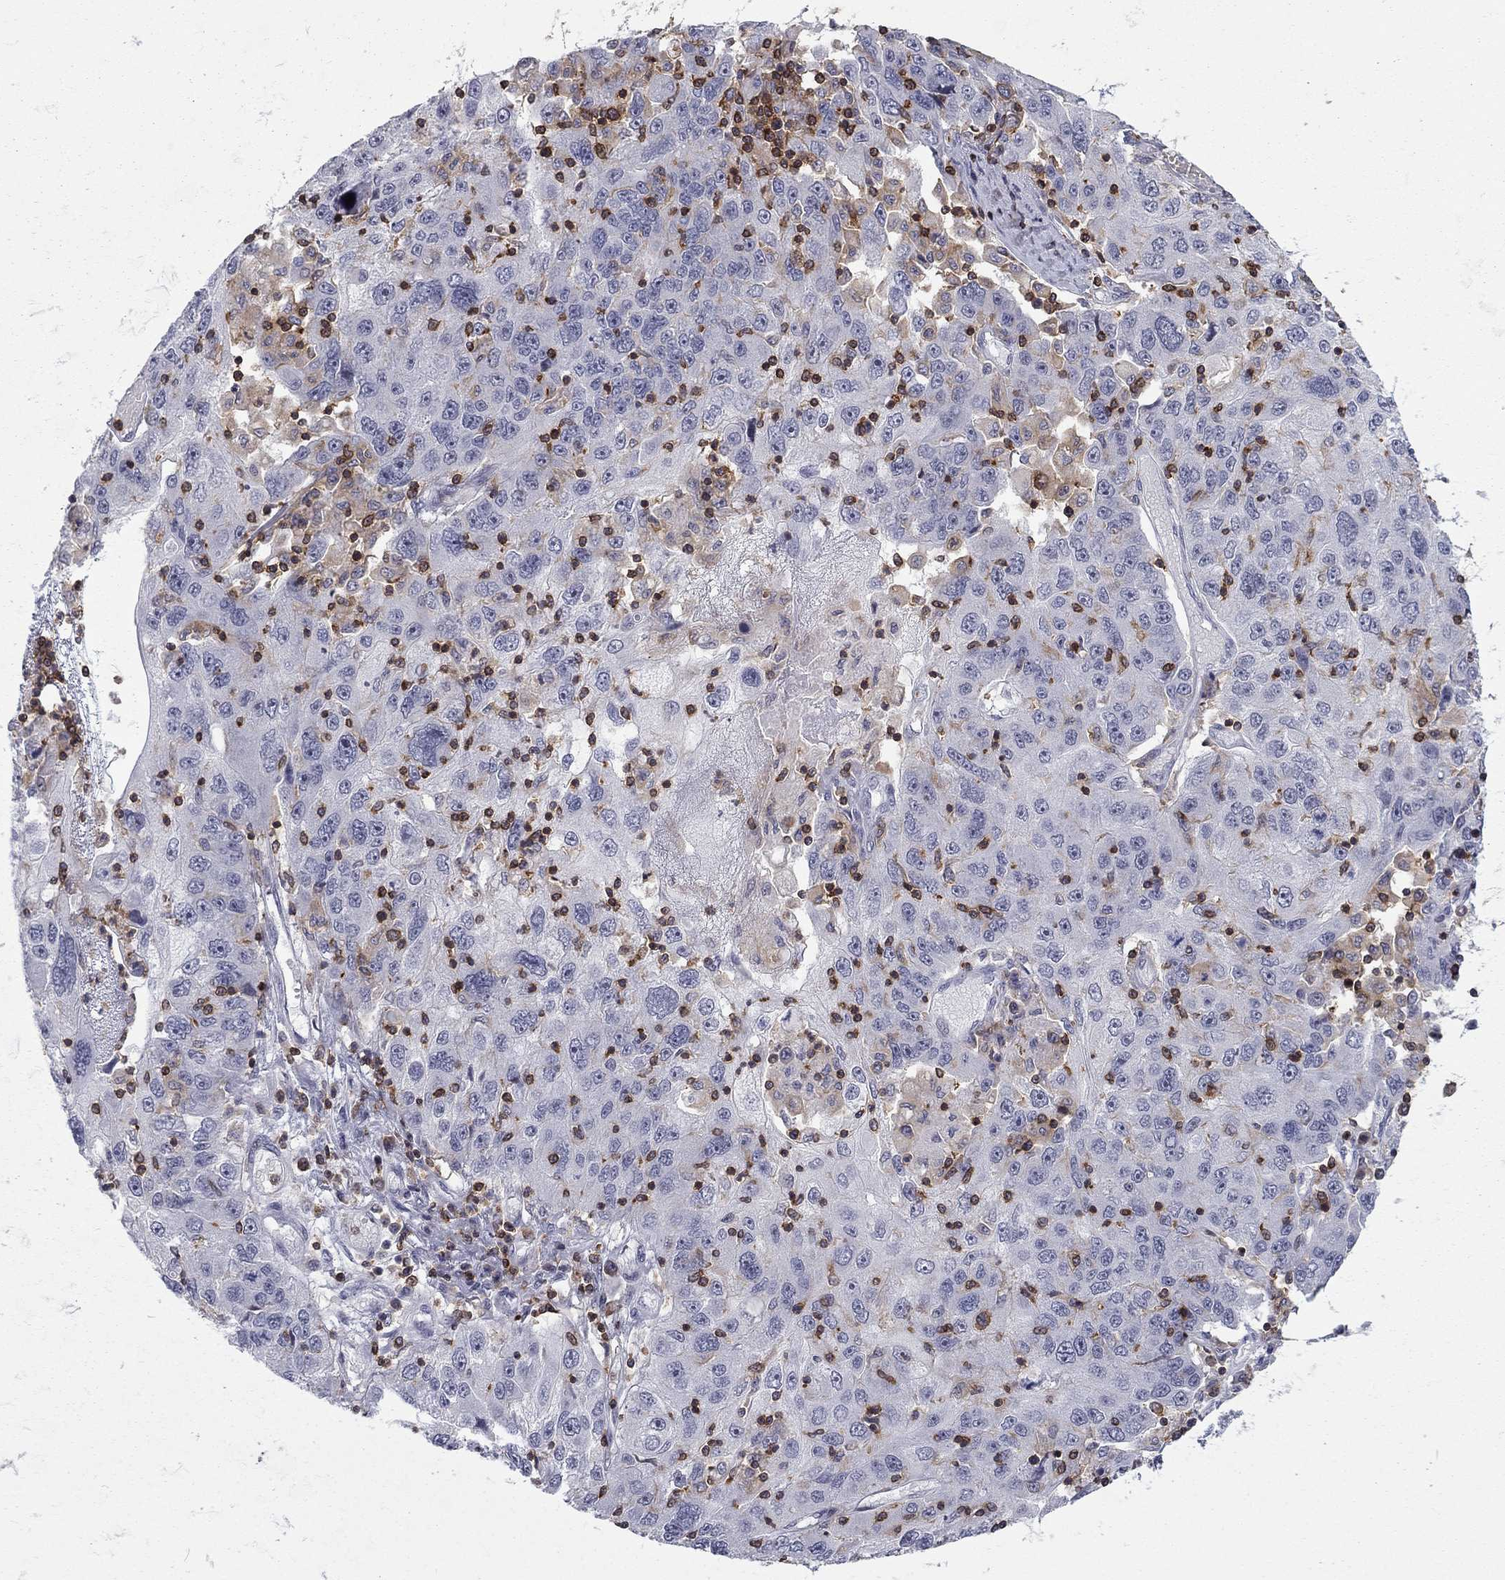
{"staining": {"intensity": "weak", "quantity": "<25%", "location": "cytoplasmic/membranous"}, "tissue": "stomach cancer", "cell_type": "Tumor cells", "image_type": "cancer", "snomed": [{"axis": "morphology", "description": "Adenocarcinoma, NOS"}, {"axis": "topography", "description": "Stomach"}], "caption": "High power microscopy photomicrograph of an immunohistochemistry image of stomach cancer (adenocarcinoma), revealing no significant positivity in tumor cells.", "gene": "ARHGAP27", "patient": {"sex": "male", "age": 56}}